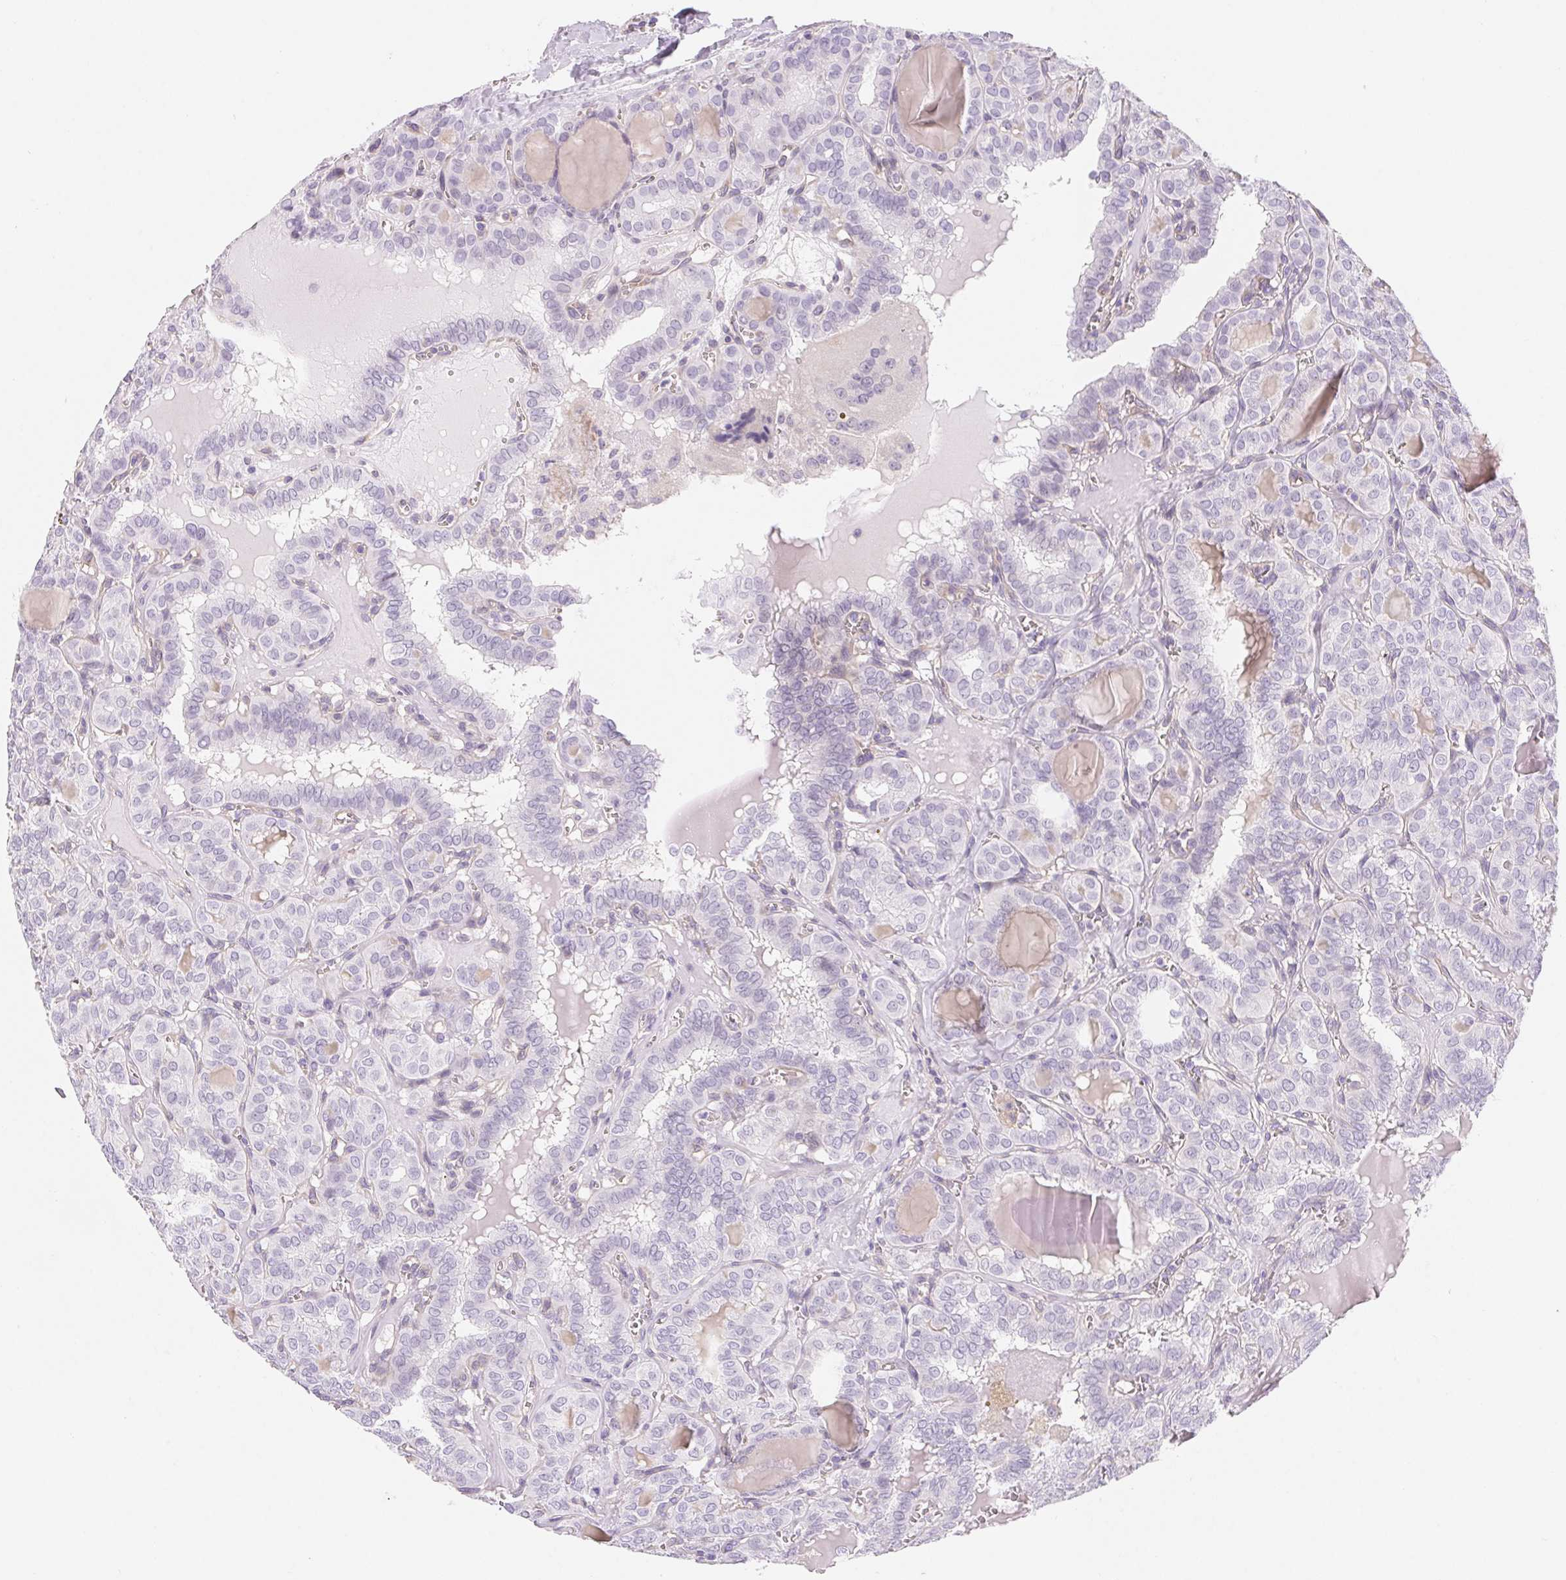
{"staining": {"intensity": "negative", "quantity": "none", "location": "none"}, "tissue": "thyroid cancer", "cell_type": "Tumor cells", "image_type": "cancer", "snomed": [{"axis": "morphology", "description": "Papillary adenocarcinoma, NOS"}, {"axis": "topography", "description": "Thyroid gland"}], "caption": "Human thyroid cancer stained for a protein using immunohistochemistry demonstrates no staining in tumor cells.", "gene": "CTNND2", "patient": {"sex": "female", "age": 41}}